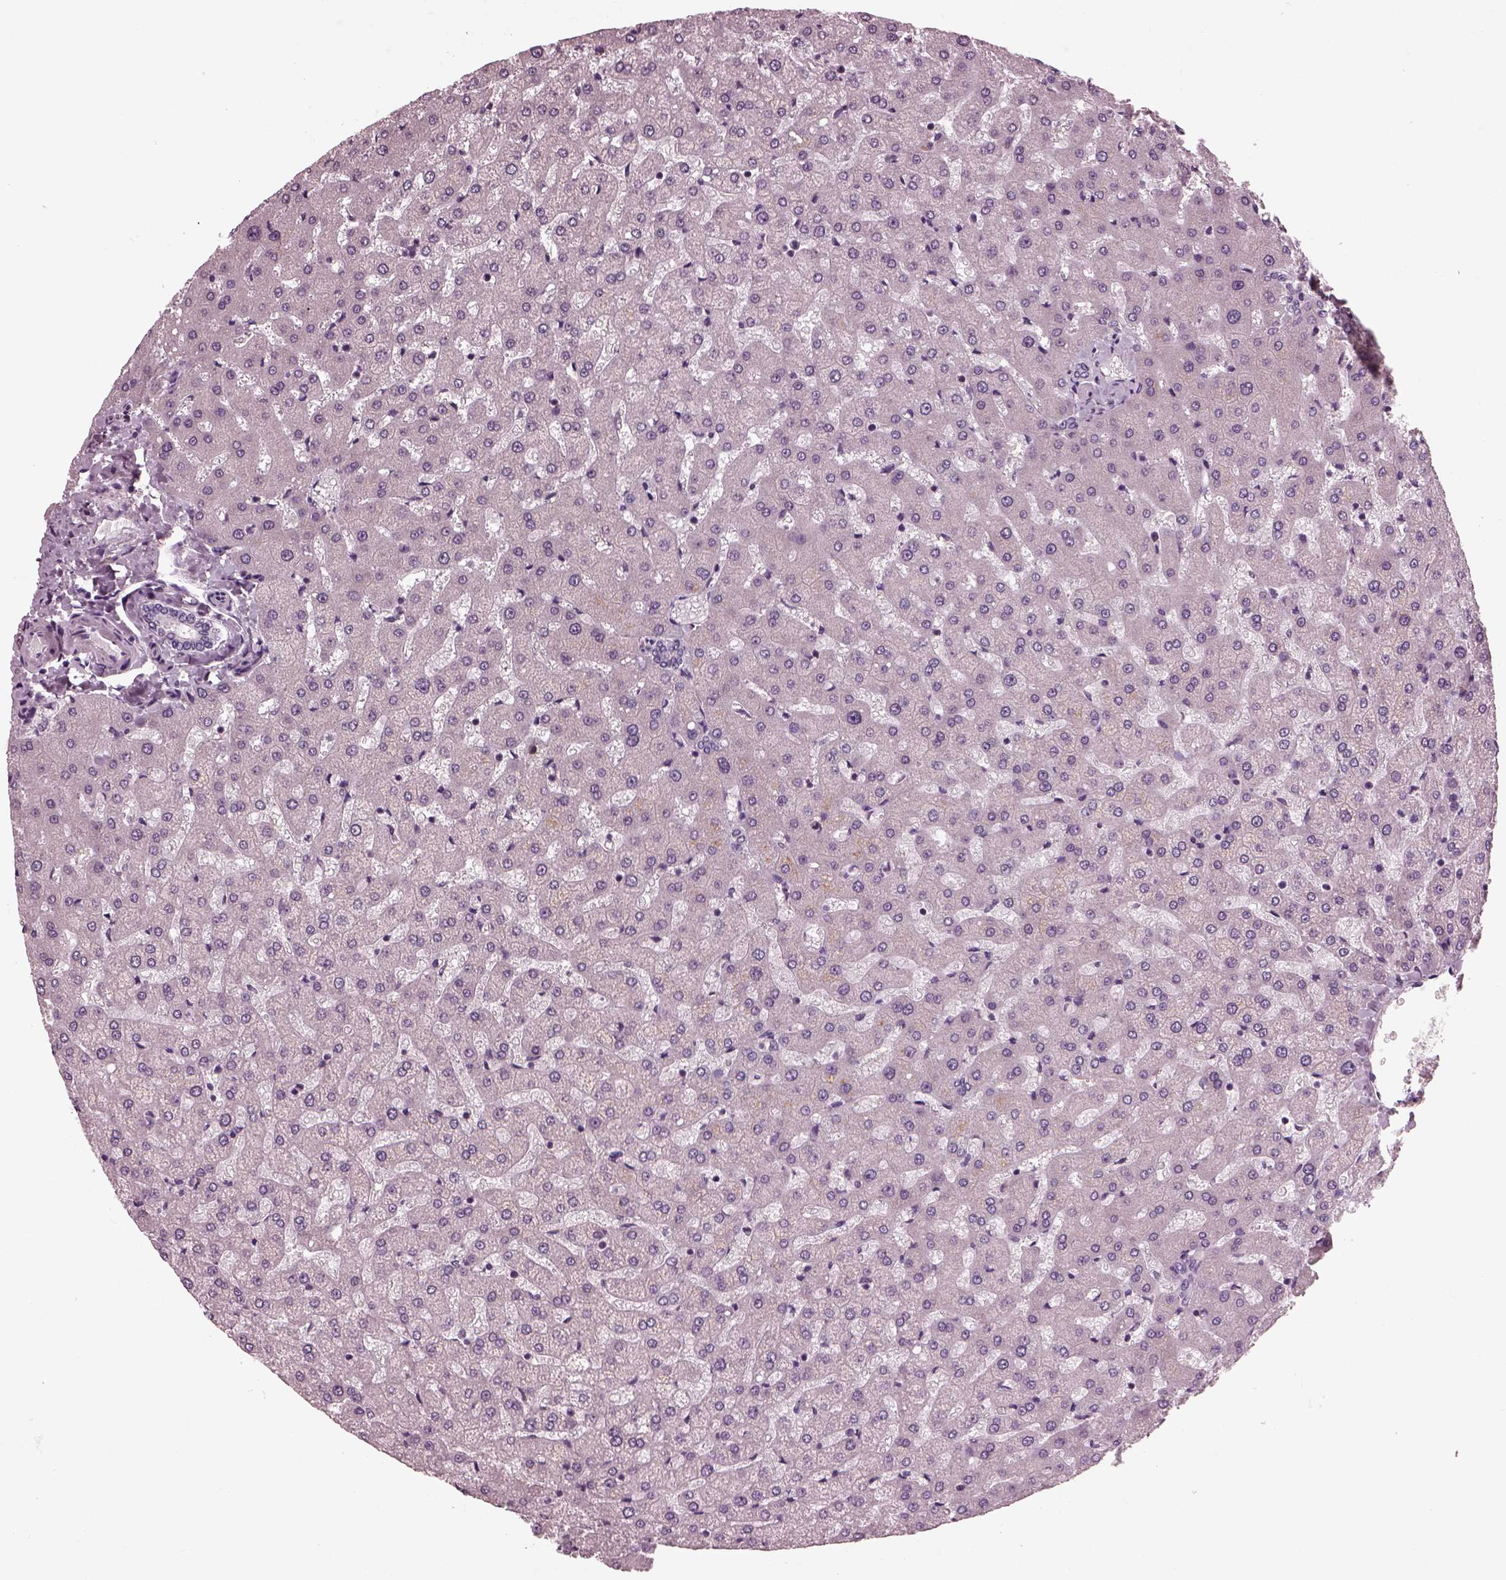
{"staining": {"intensity": "negative", "quantity": "none", "location": "none"}, "tissue": "liver", "cell_type": "Cholangiocytes", "image_type": "normal", "snomed": [{"axis": "morphology", "description": "Normal tissue, NOS"}, {"axis": "topography", "description": "Liver"}], "caption": "IHC histopathology image of unremarkable liver: human liver stained with DAB (3,3'-diaminobenzidine) displays no significant protein expression in cholangiocytes.", "gene": "AP4M1", "patient": {"sex": "female", "age": 50}}